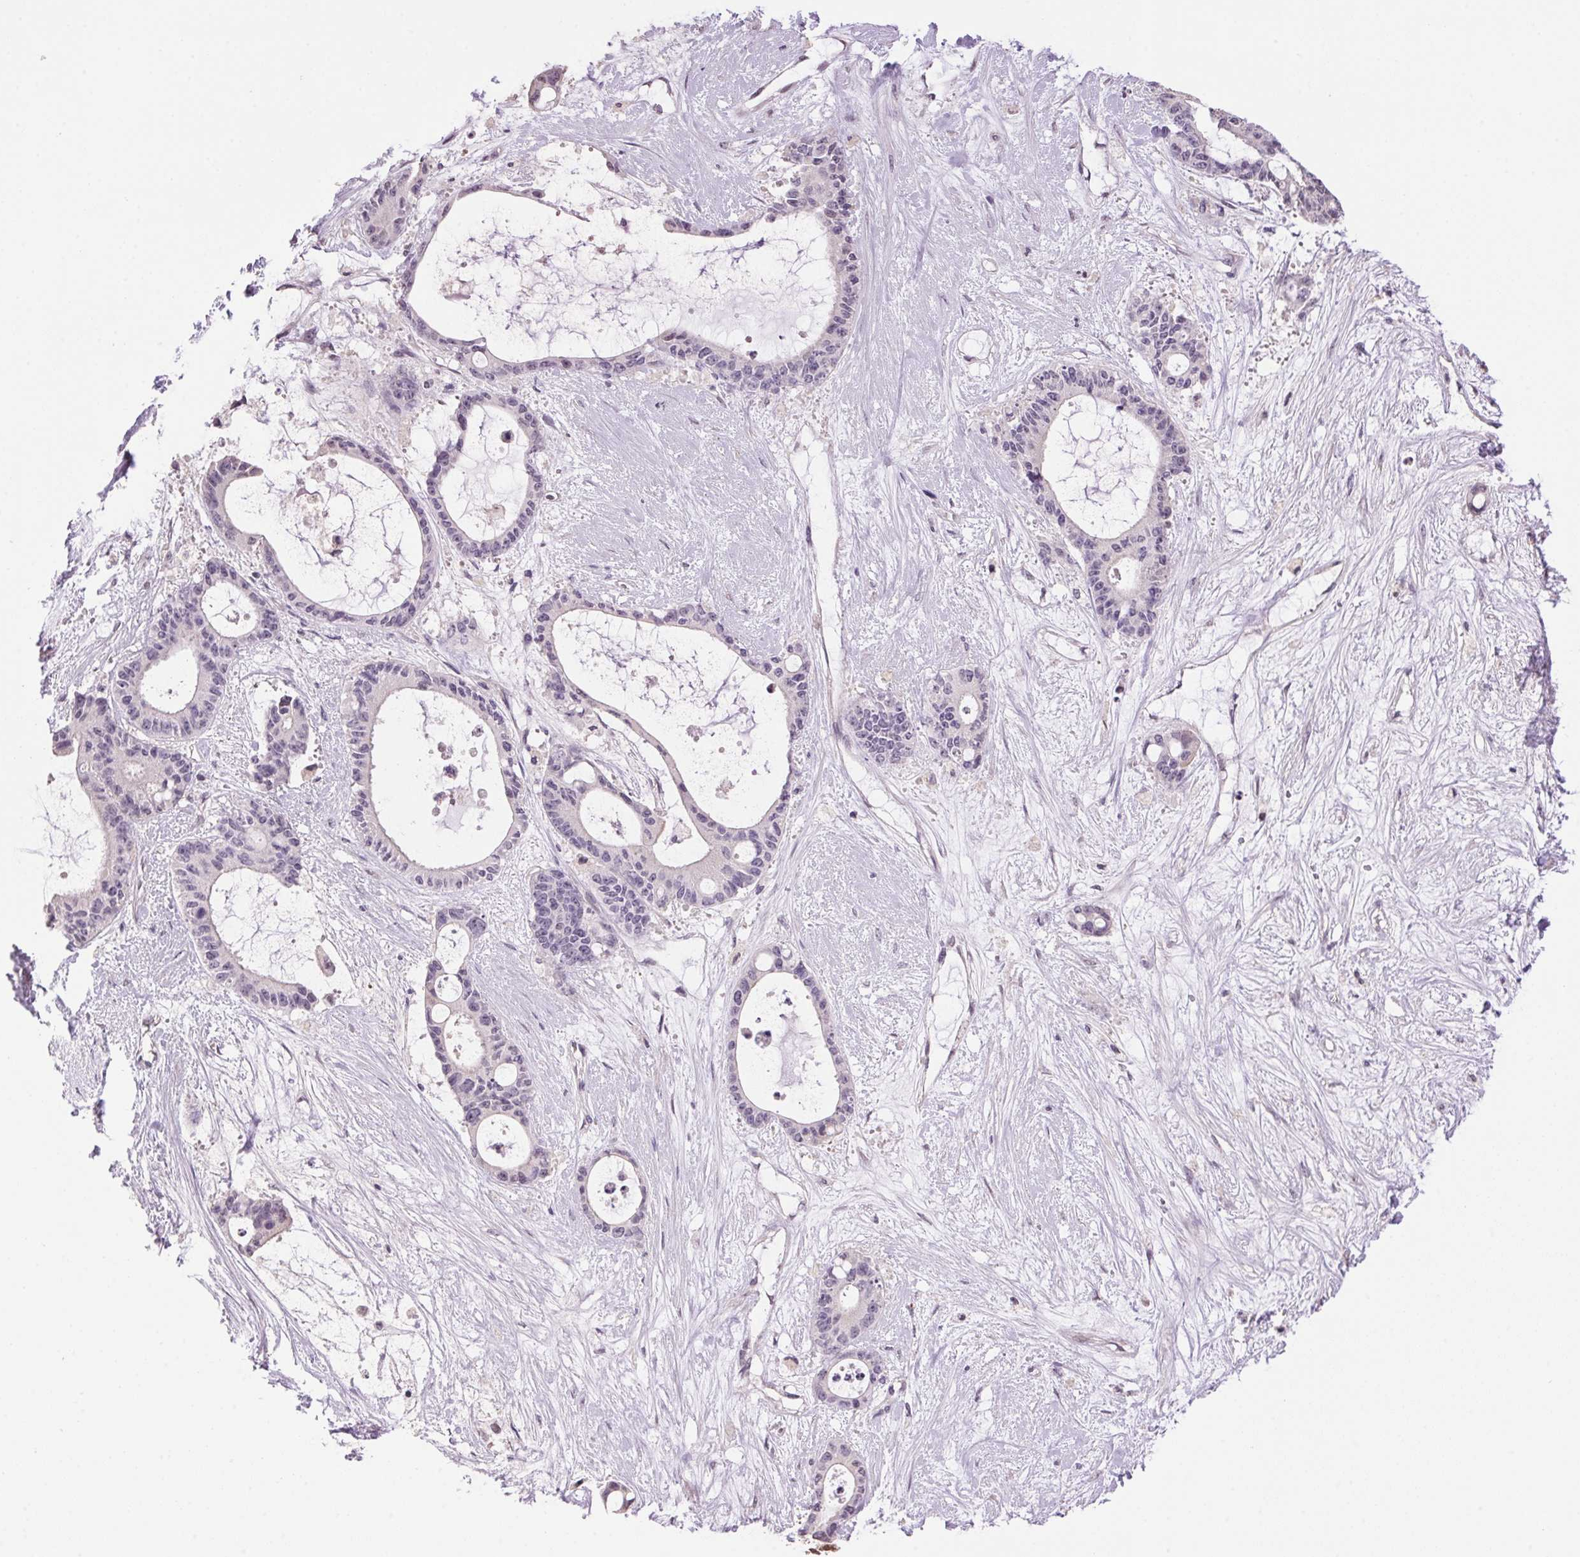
{"staining": {"intensity": "negative", "quantity": "none", "location": "none"}, "tissue": "liver cancer", "cell_type": "Tumor cells", "image_type": "cancer", "snomed": [{"axis": "morphology", "description": "Normal tissue, NOS"}, {"axis": "morphology", "description": "Cholangiocarcinoma"}, {"axis": "topography", "description": "Liver"}, {"axis": "topography", "description": "Peripheral nerve tissue"}], "caption": "Cholangiocarcinoma (liver) was stained to show a protein in brown. There is no significant expression in tumor cells. (DAB (3,3'-diaminobenzidine) immunohistochemistry (IHC) visualized using brightfield microscopy, high magnification).", "gene": "VWA3B", "patient": {"sex": "female", "age": 73}}